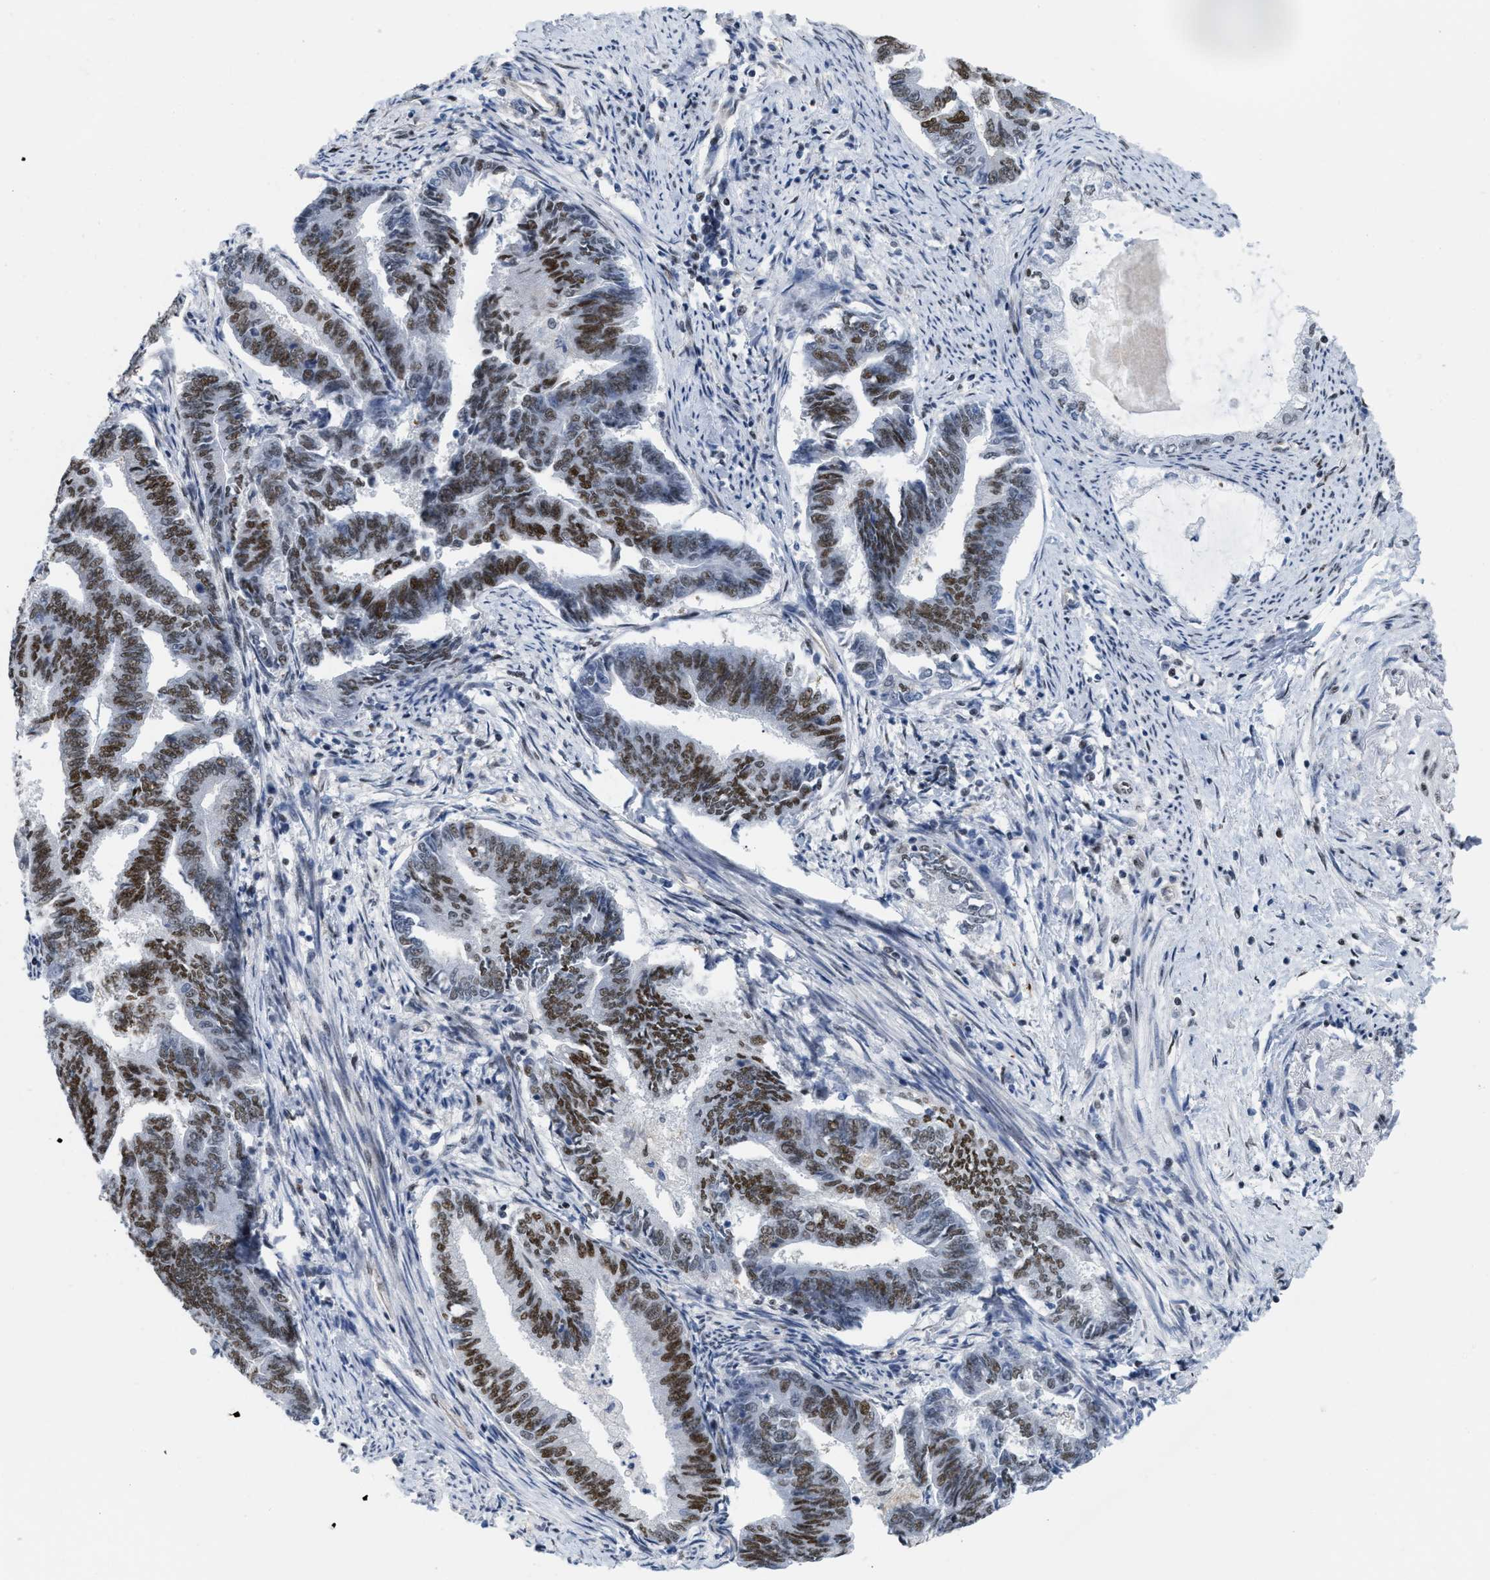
{"staining": {"intensity": "moderate", "quantity": ">75%", "location": "nuclear"}, "tissue": "endometrial cancer", "cell_type": "Tumor cells", "image_type": "cancer", "snomed": [{"axis": "morphology", "description": "Adenocarcinoma, NOS"}, {"axis": "topography", "description": "Endometrium"}], "caption": "Endometrial adenocarcinoma tissue reveals moderate nuclear staining in about >75% of tumor cells Nuclei are stained in blue.", "gene": "MIER1", "patient": {"sex": "female", "age": 86}}